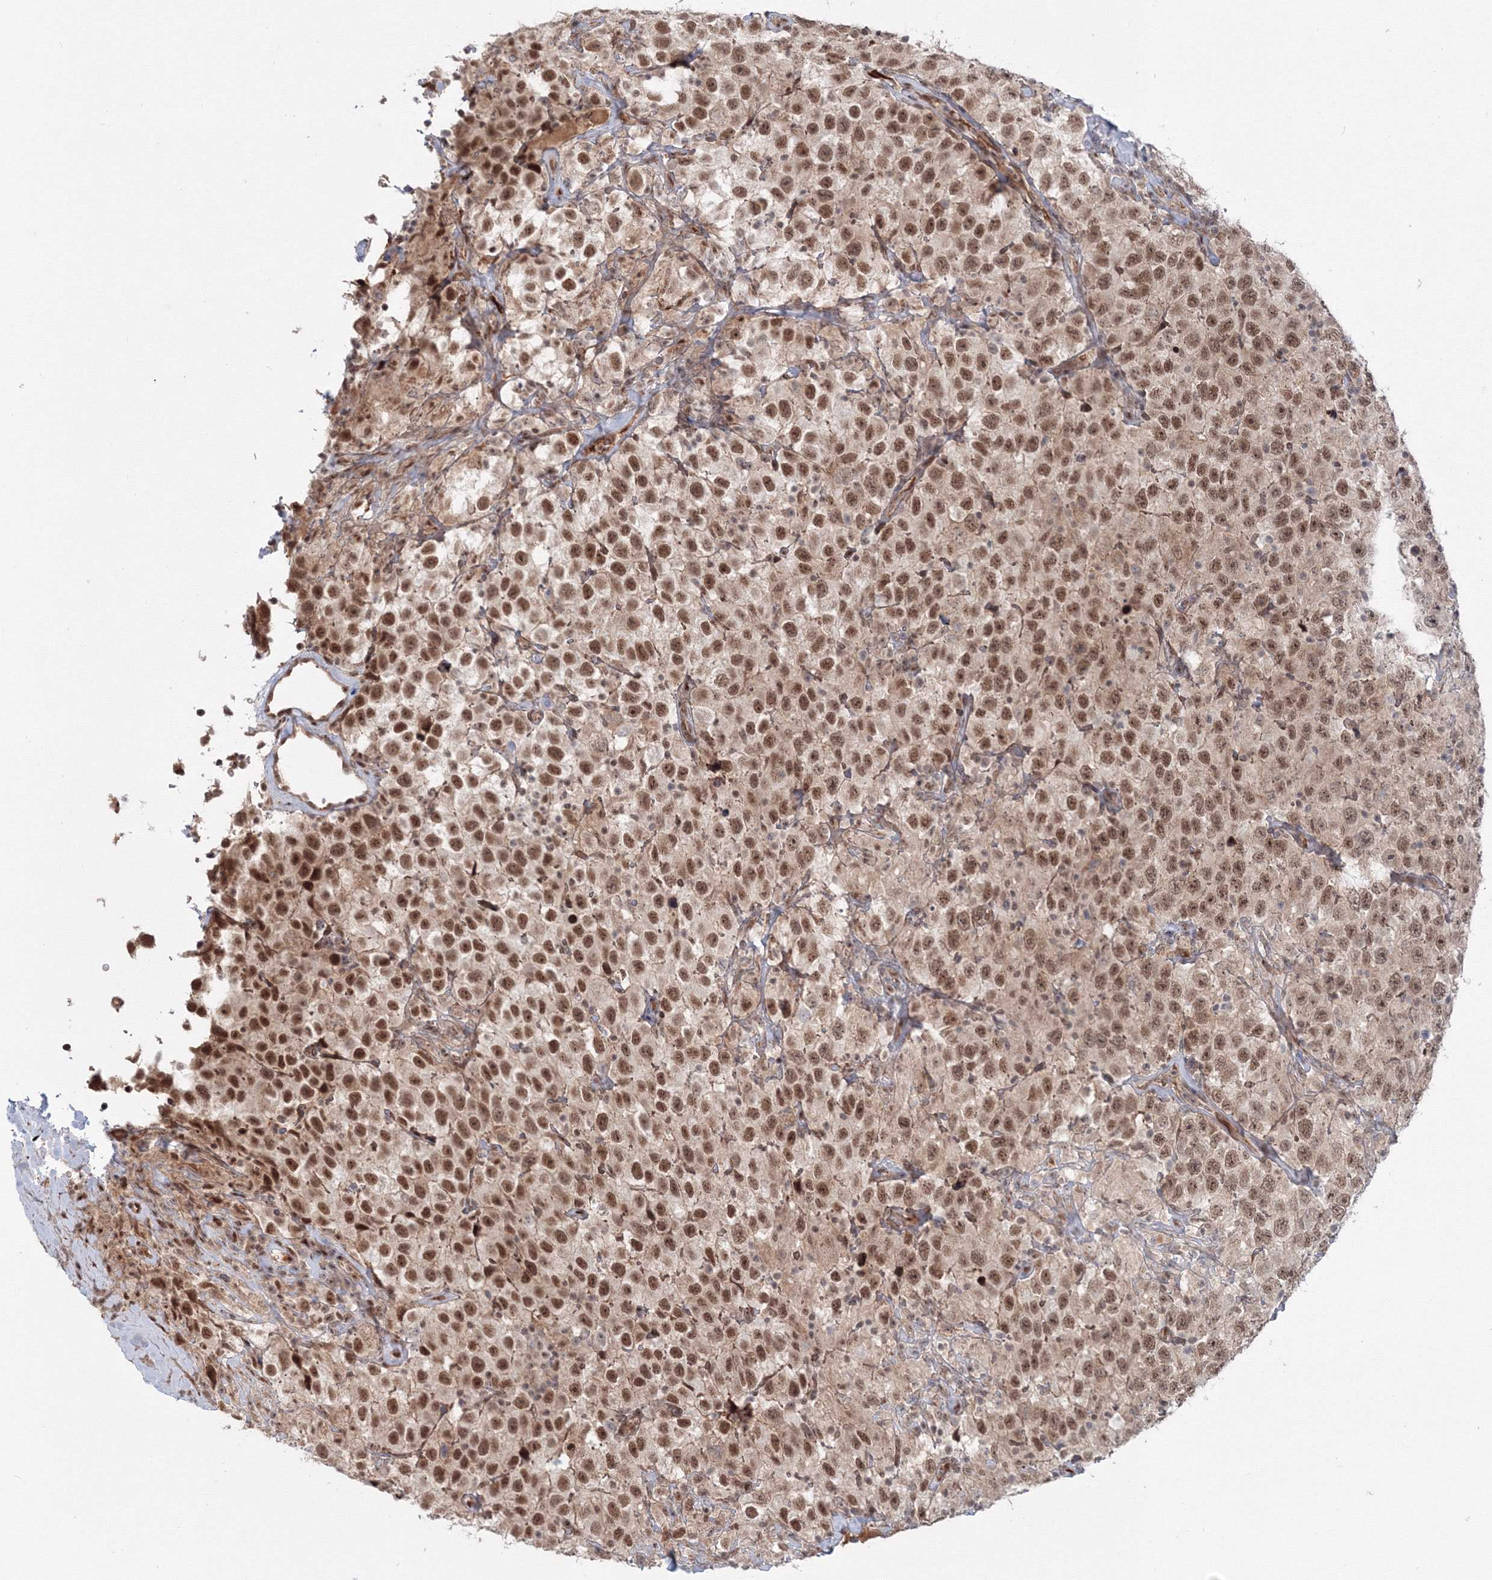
{"staining": {"intensity": "moderate", "quantity": ">75%", "location": "nuclear"}, "tissue": "testis cancer", "cell_type": "Tumor cells", "image_type": "cancer", "snomed": [{"axis": "morphology", "description": "Seminoma, NOS"}, {"axis": "topography", "description": "Testis"}], "caption": "Protein expression analysis of human testis cancer (seminoma) reveals moderate nuclear positivity in approximately >75% of tumor cells.", "gene": "SH3PXD2A", "patient": {"sex": "male", "age": 41}}